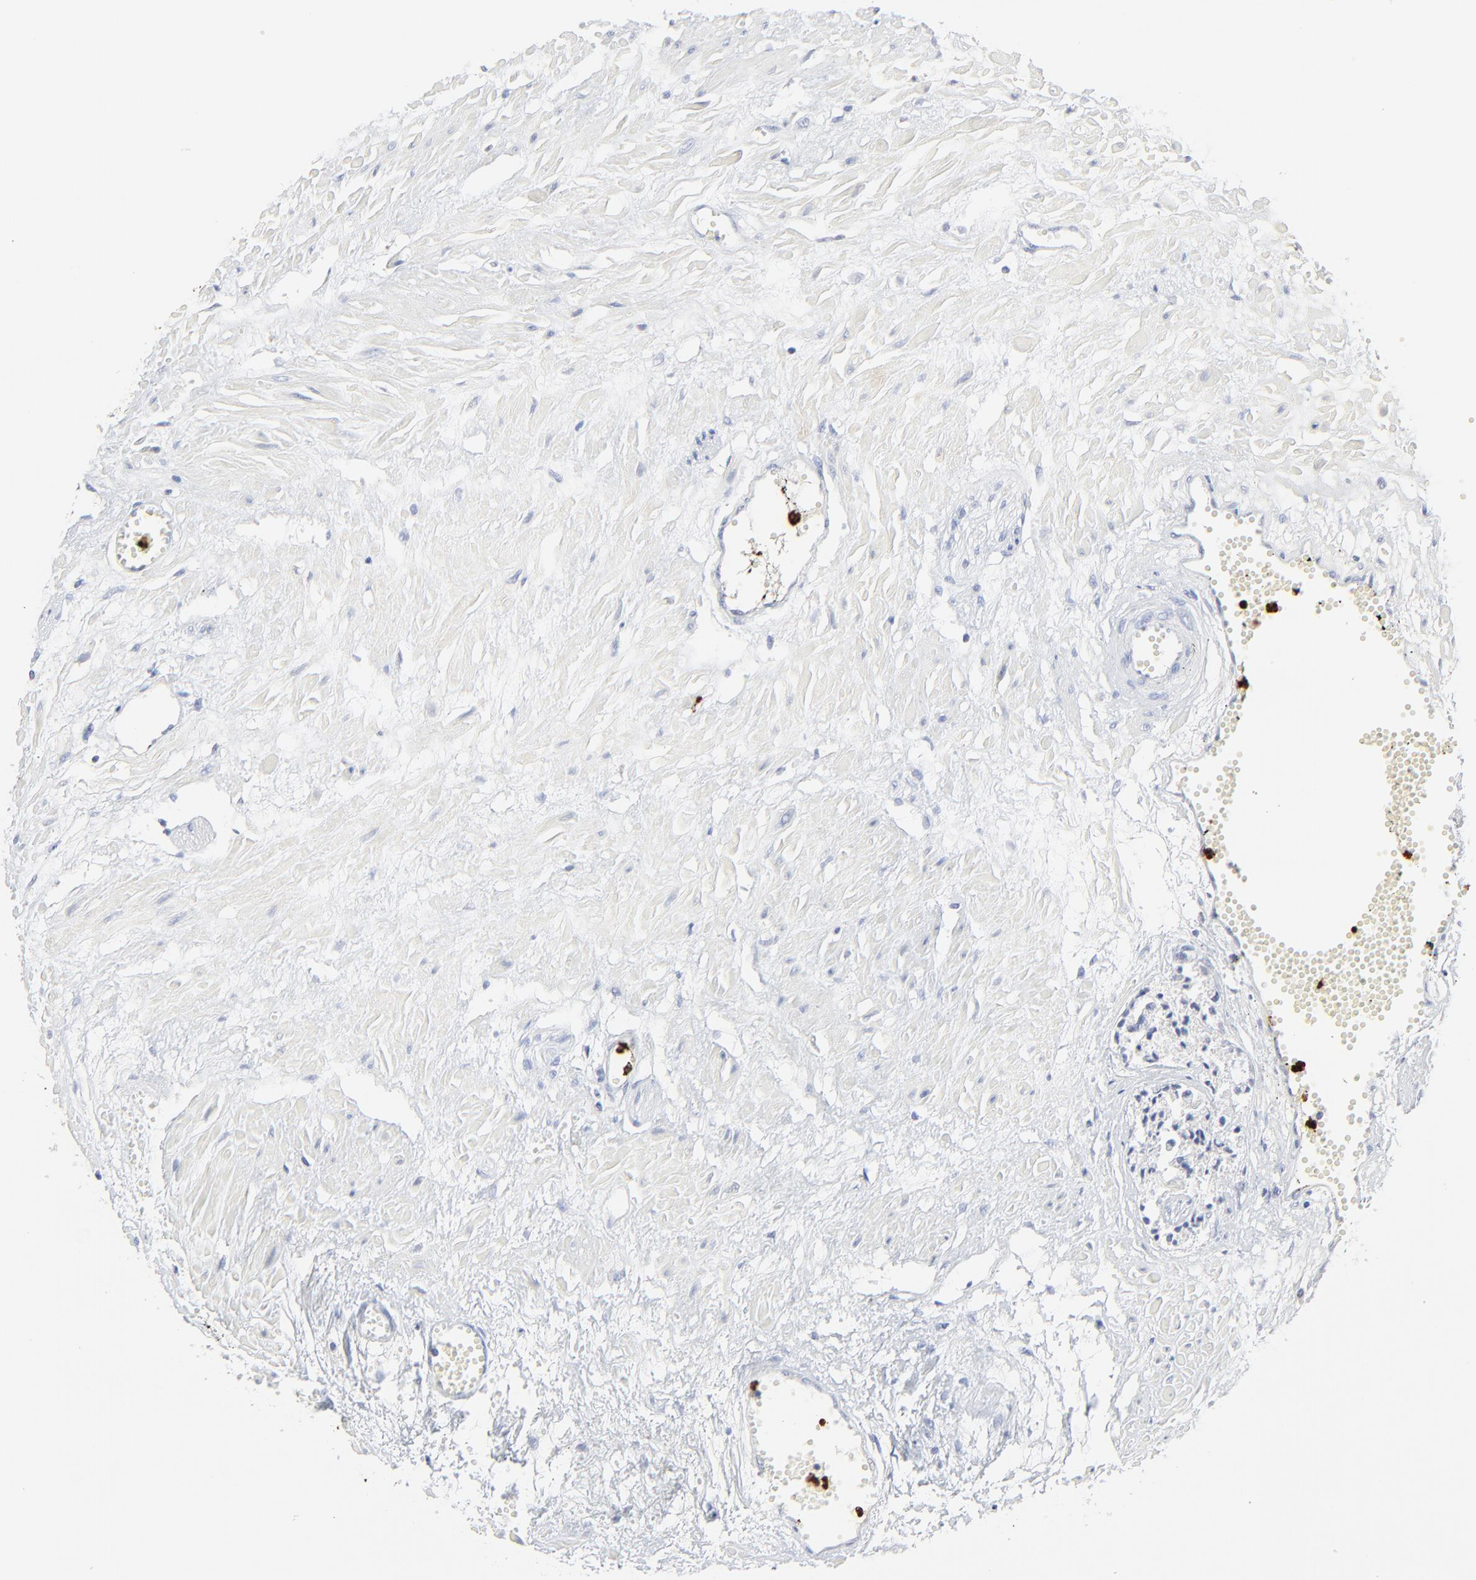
{"staining": {"intensity": "negative", "quantity": "none", "location": "none"}, "tissue": "prostate cancer", "cell_type": "Tumor cells", "image_type": "cancer", "snomed": [{"axis": "morphology", "description": "Adenocarcinoma, High grade"}, {"axis": "topography", "description": "Prostate"}], "caption": "DAB immunohistochemical staining of prostate cancer reveals no significant expression in tumor cells.", "gene": "LCN2", "patient": {"sex": "male", "age": 56}}